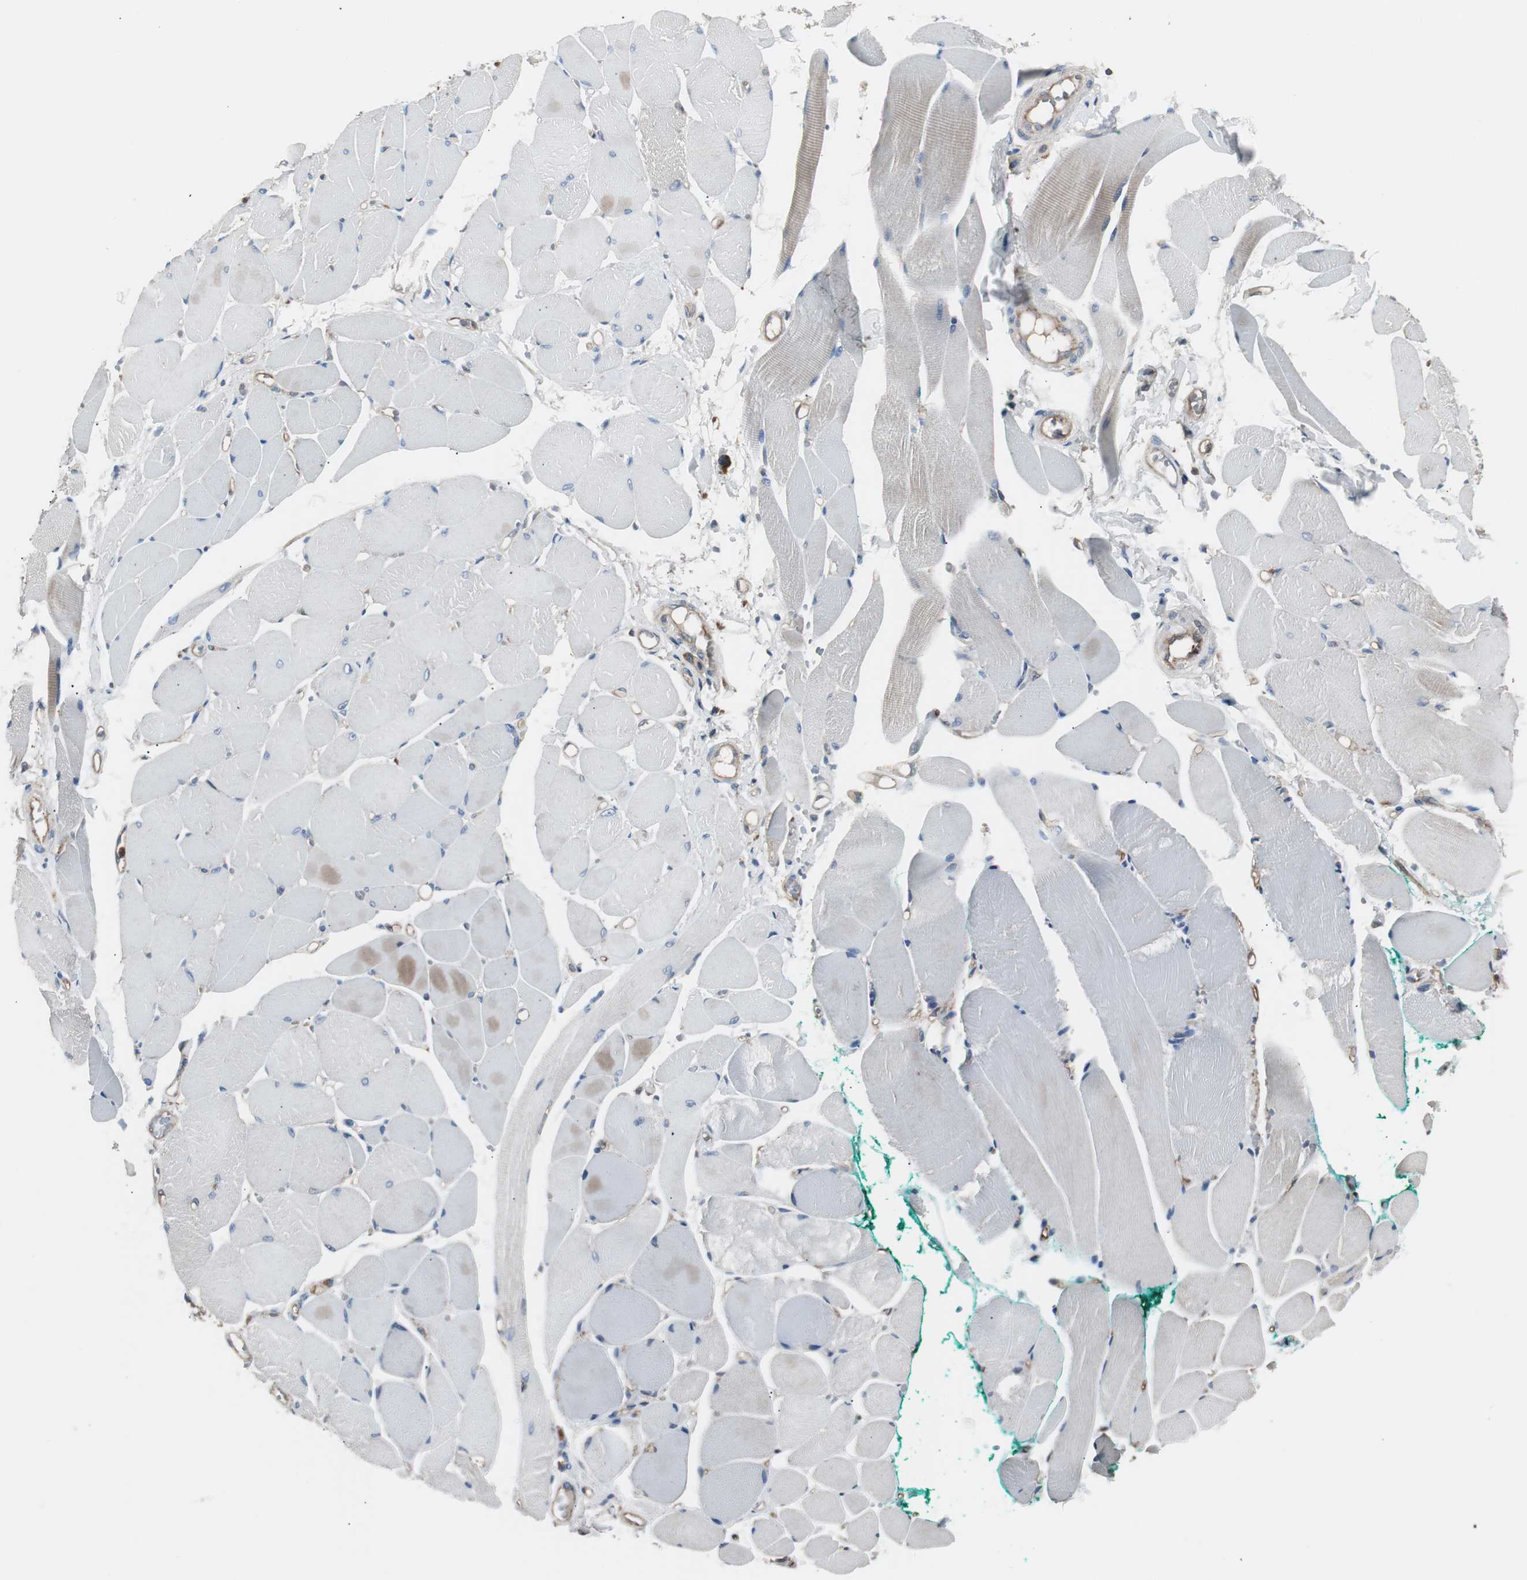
{"staining": {"intensity": "negative", "quantity": "none", "location": "none"}, "tissue": "skeletal muscle", "cell_type": "Myocytes", "image_type": "normal", "snomed": [{"axis": "morphology", "description": "Normal tissue, NOS"}, {"axis": "topography", "description": "Skeletal muscle"}, {"axis": "topography", "description": "Peripheral nerve tissue"}], "caption": "Histopathology image shows no significant protein positivity in myocytes of unremarkable skeletal muscle. (Stains: DAB immunohistochemistry (IHC) with hematoxylin counter stain, Microscopy: brightfield microscopy at high magnification).", "gene": "B2M", "patient": {"sex": "female", "age": 84}}